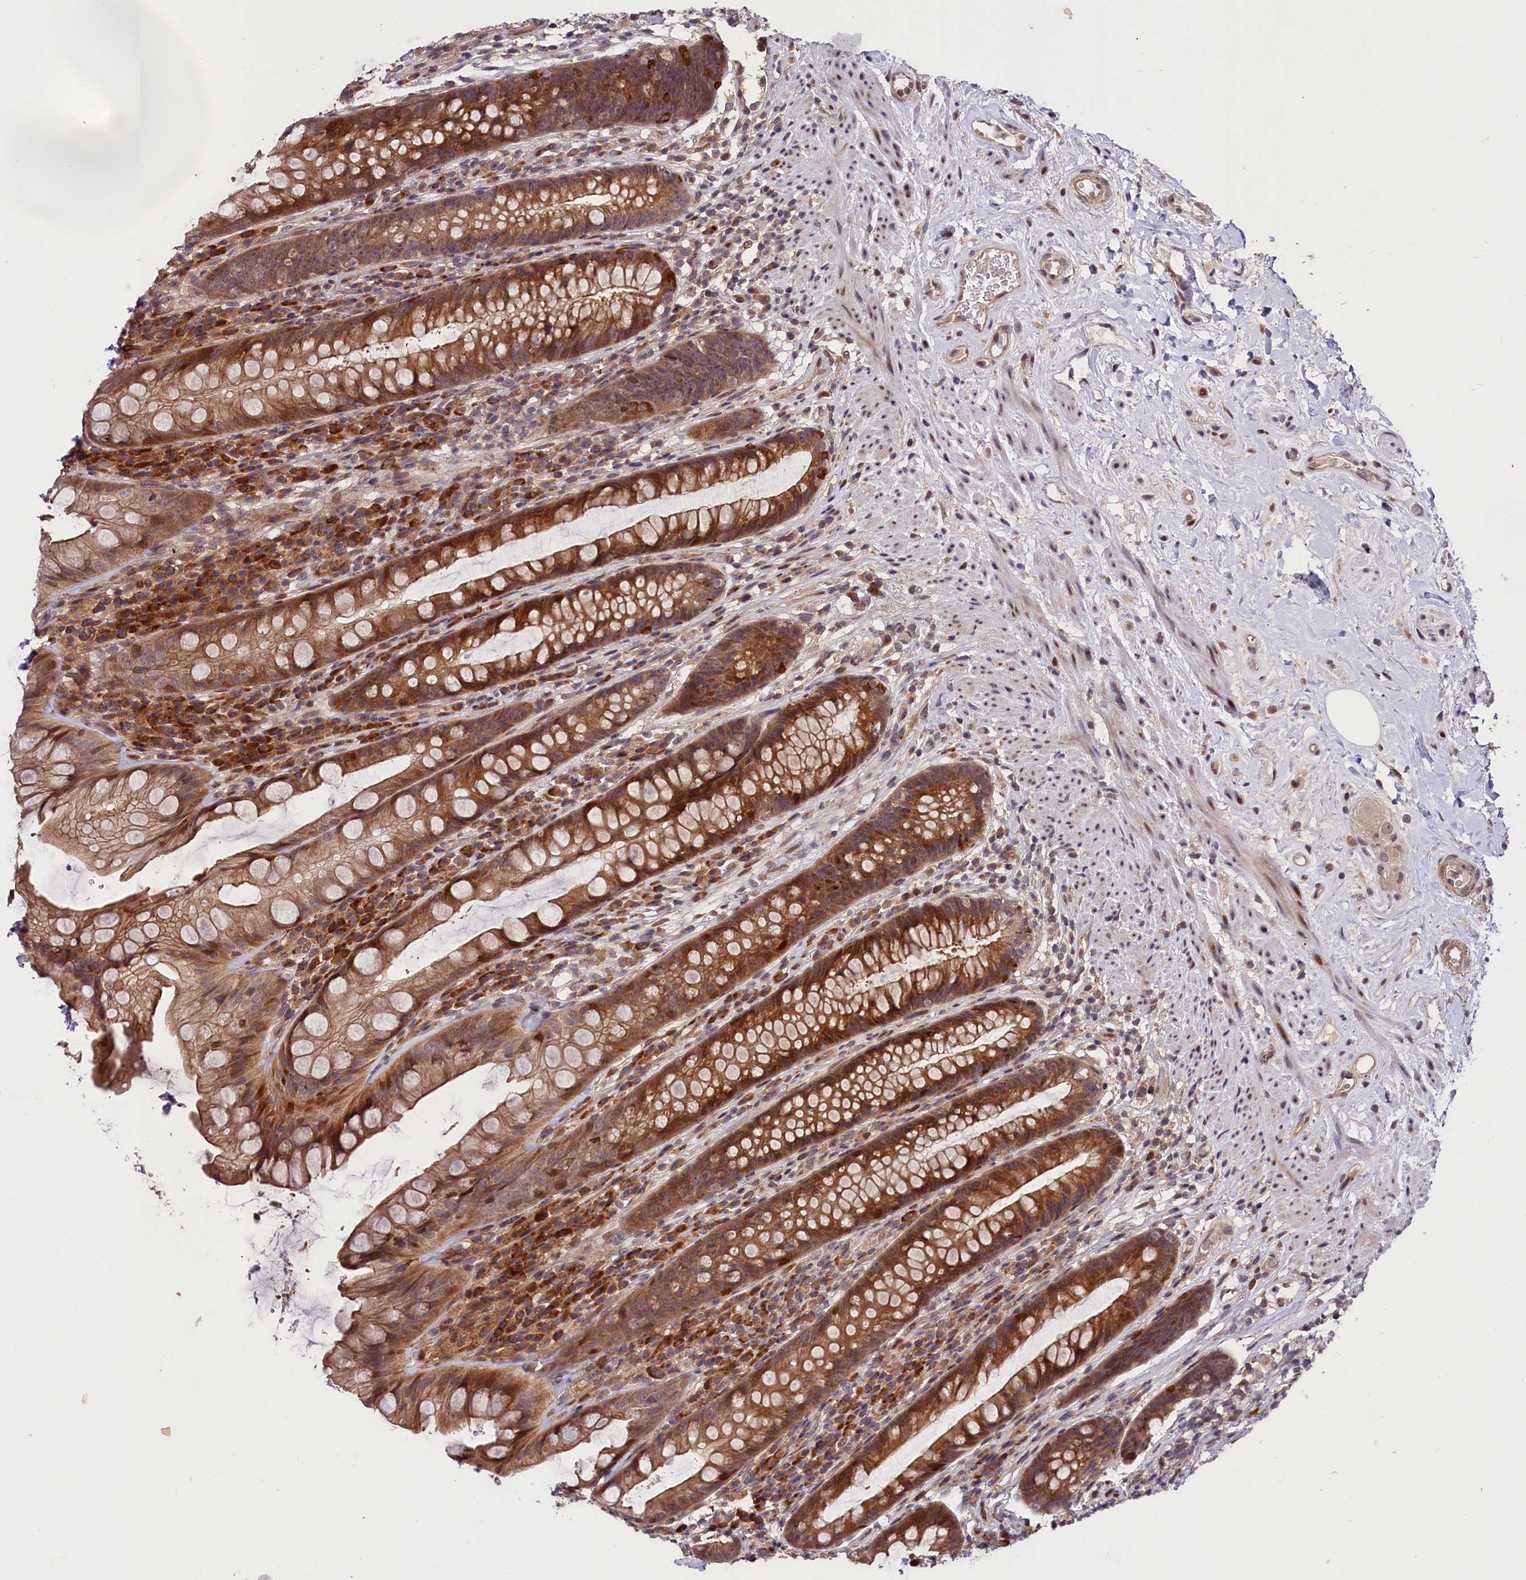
{"staining": {"intensity": "moderate", "quantity": ">75%", "location": "cytoplasmic/membranous,nuclear"}, "tissue": "rectum", "cell_type": "Glandular cells", "image_type": "normal", "snomed": [{"axis": "morphology", "description": "Normal tissue, NOS"}, {"axis": "topography", "description": "Rectum"}], "caption": "Glandular cells display moderate cytoplasmic/membranous,nuclear staining in approximately >75% of cells in unremarkable rectum. (Brightfield microscopy of DAB IHC at high magnification).", "gene": "CACNA1H", "patient": {"sex": "male", "age": 74}}